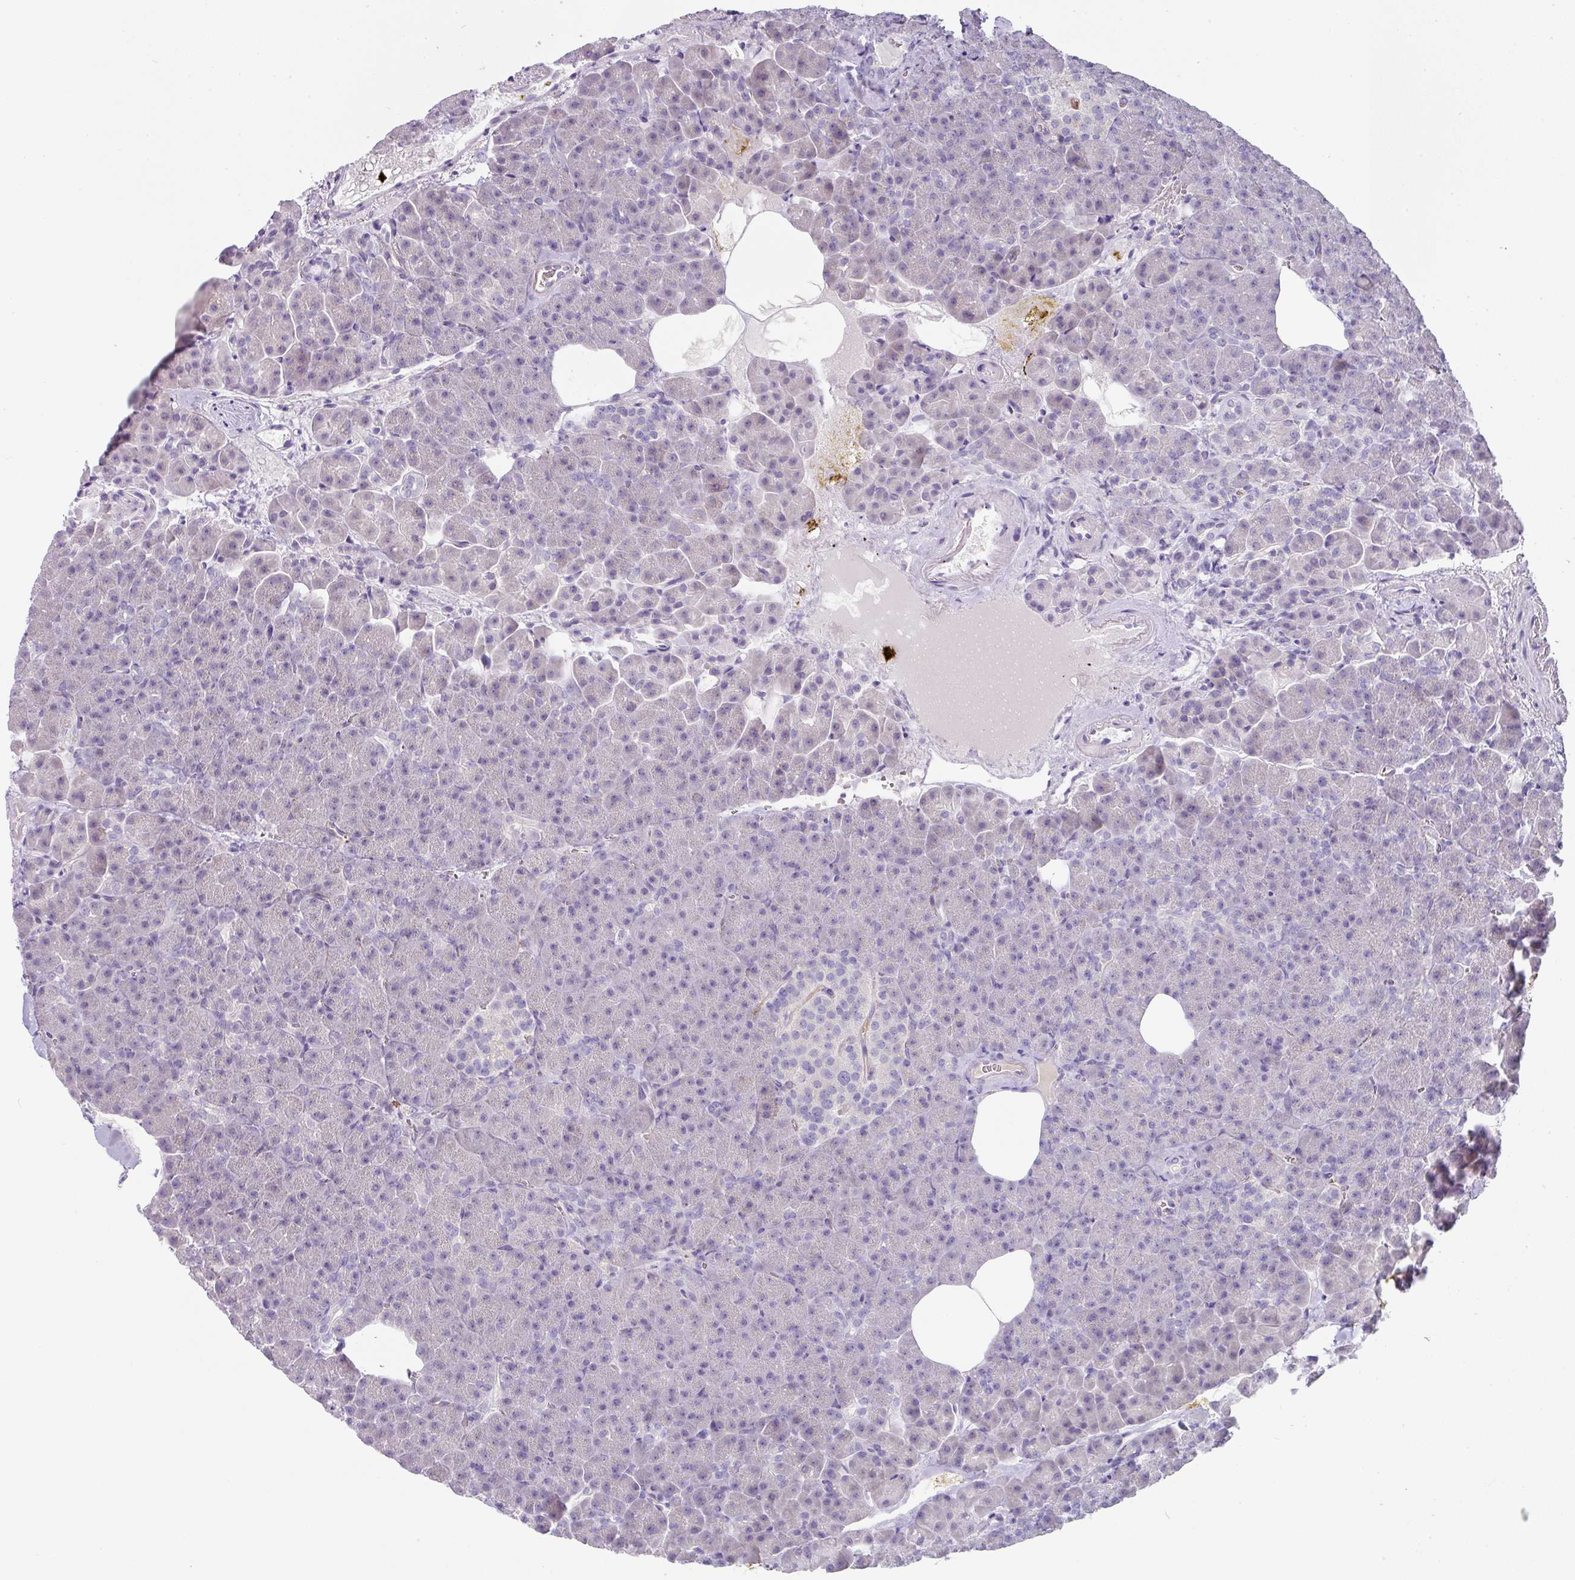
{"staining": {"intensity": "negative", "quantity": "none", "location": "none"}, "tissue": "pancreas", "cell_type": "Exocrine glandular cells", "image_type": "normal", "snomed": [{"axis": "morphology", "description": "Normal tissue, NOS"}, {"axis": "topography", "description": "Pancreas"}], "caption": "Exocrine glandular cells show no significant positivity in normal pancreas. Nuclei are stained in blue.", "gene": "OR52N1", "patient": {"sex": "female", "age": 74}}